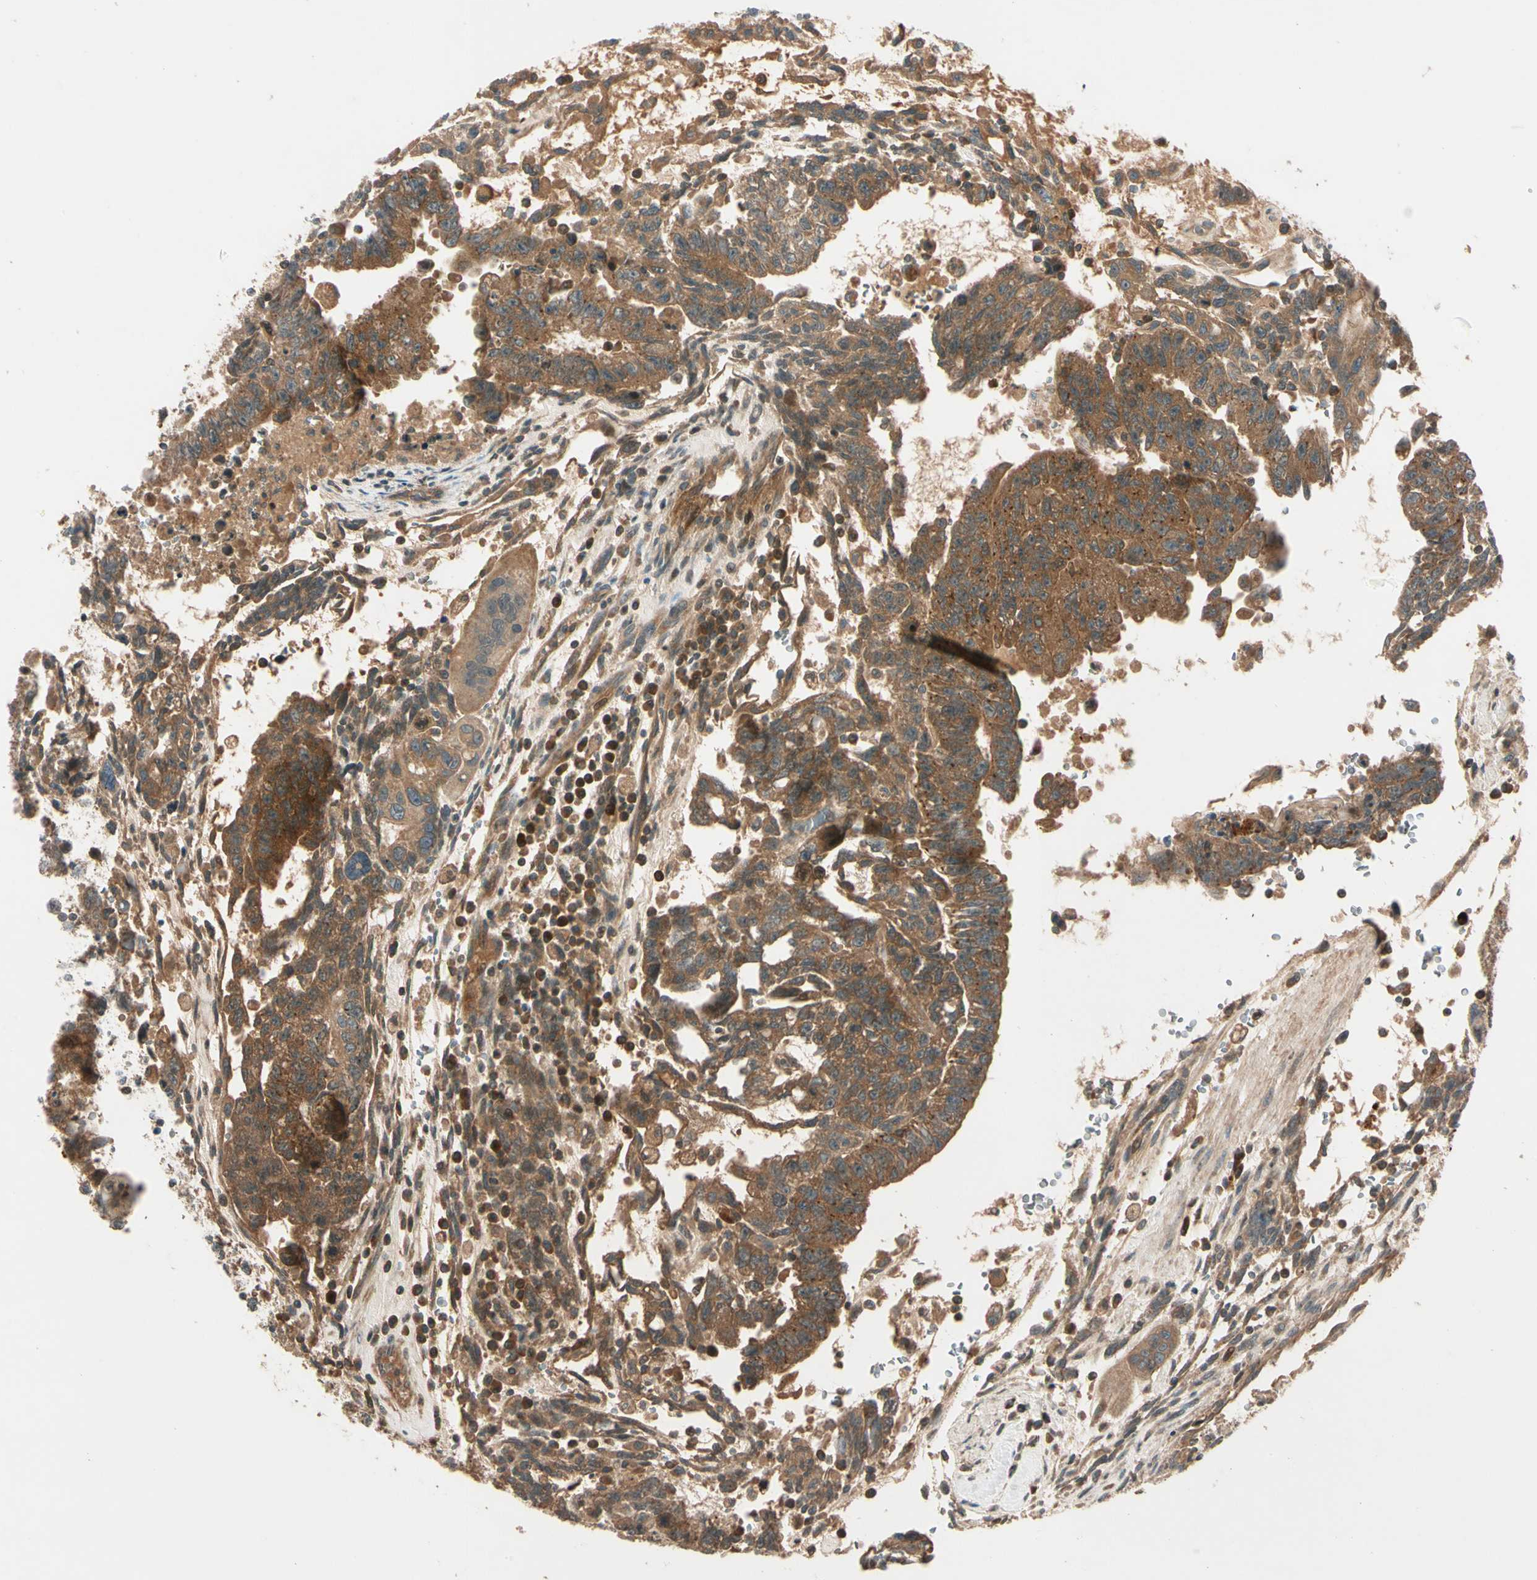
{"staining": {"intensity": "strong", "quantity": ">75%", "location": "cytoplasmic/membranous"}, "tissue": "testis cancer", "cell_type": "Tumor cells", "image_type": "cancer", "snomed": [{"axis": "morphology", "description": "Seminoma, NOS"}, {"axis": "morphology", "description": "Carcinoma, Embryonal, NOS"}, {"axis": "topography", "description": "Testis"}], "caption": "Strong cytoplasmic/membranous protein positivity is present in about >75% of tumor cells in testis cancer (embryonal carcinoma).", "gene": "ACVR1C", "patient": {"sex": "male", "age": 52}}